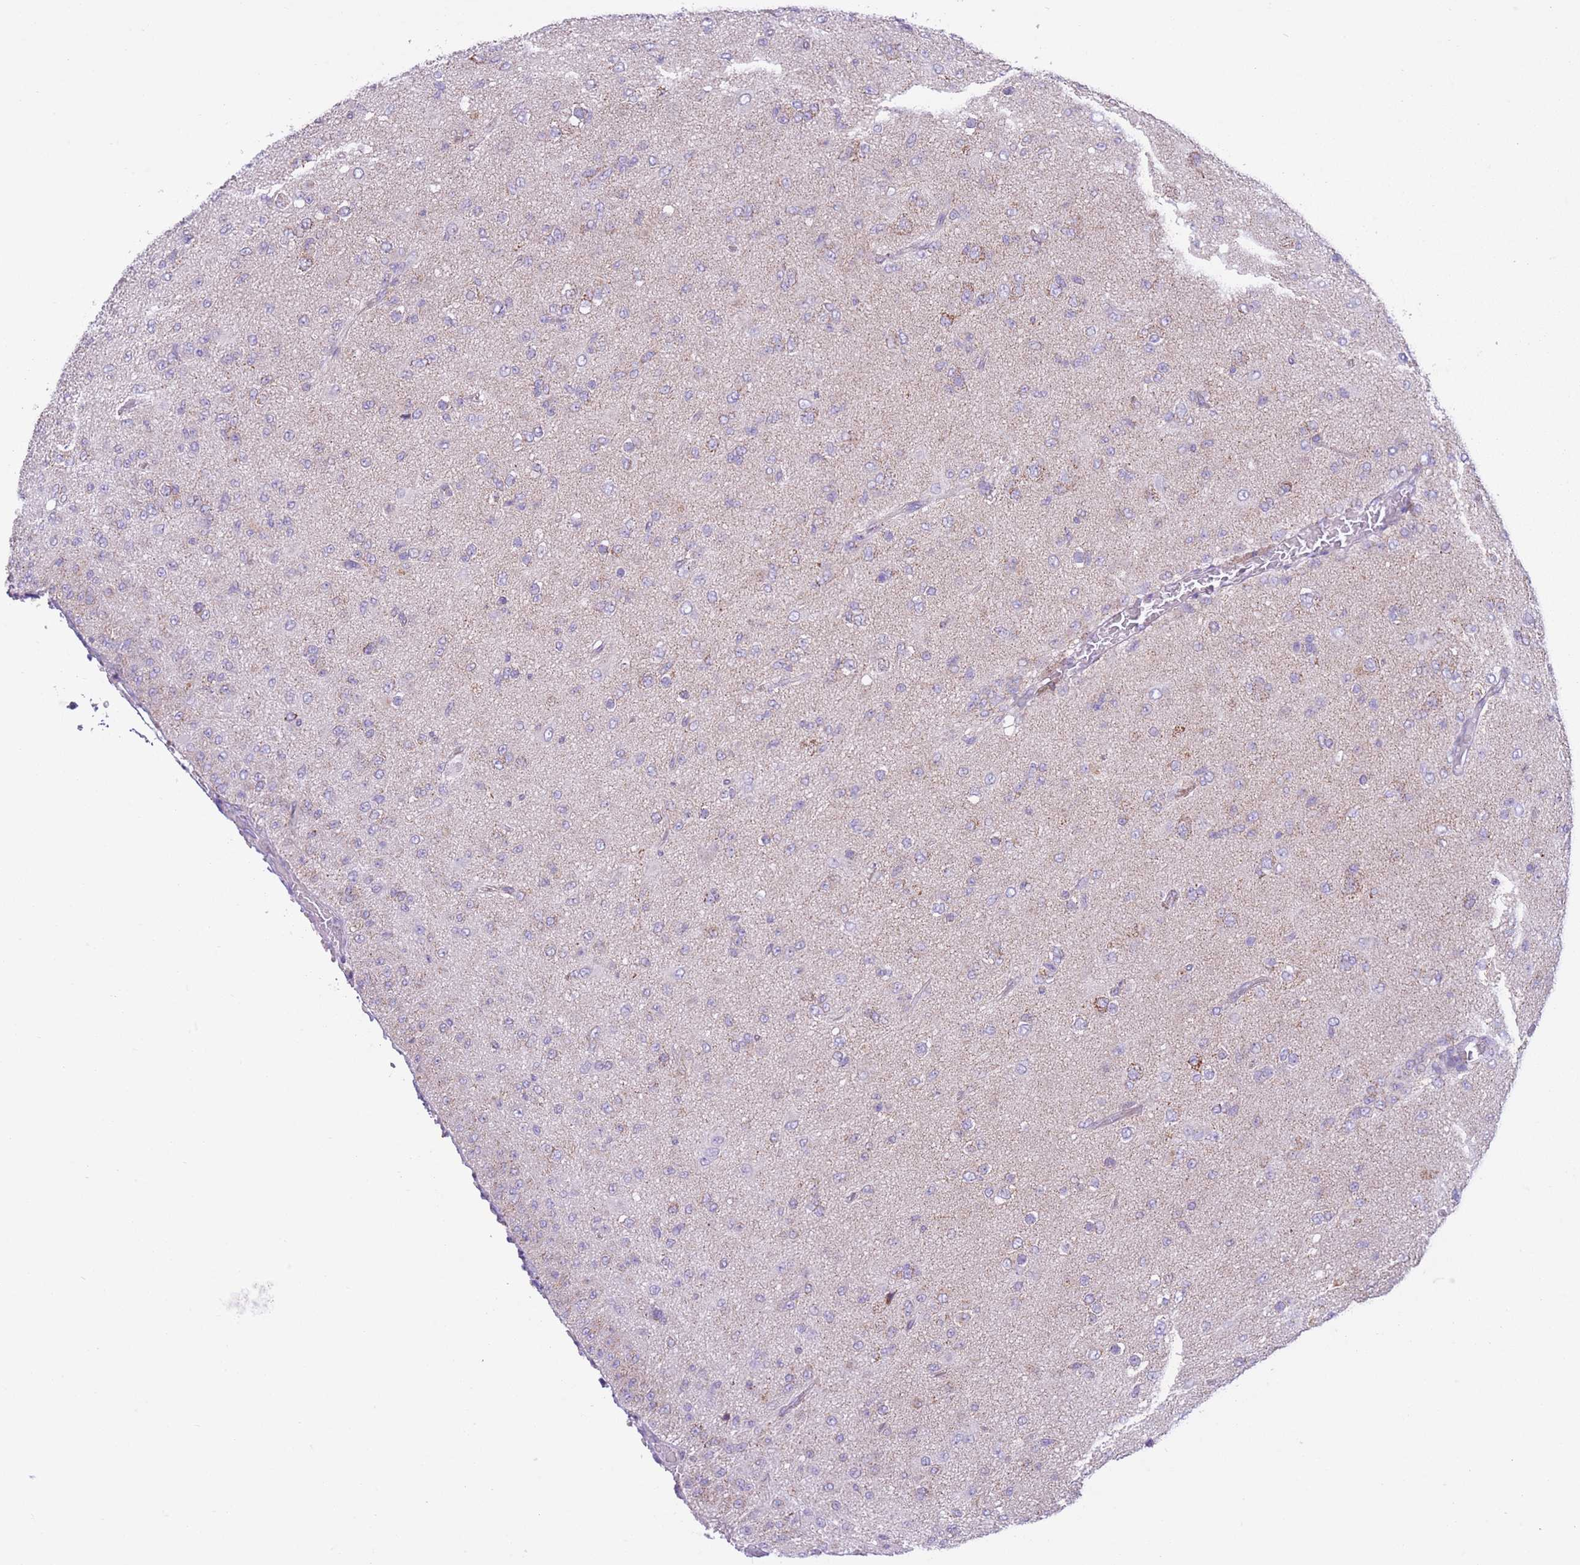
{"staining": {"intensity": "weak", "quantity": "<25%", "location": "cytoplasmic/membranous"}, "tissue": "glioma", "cell_type": "Tumor cells", "image_type": "cancer", "snomed": [{"axis": "morphology", "description": "Glioma, malignant, Low grade"}, {"axis": "topography", "description": "Brain"}], "caption": "Immunohistochemistry of malignant glioma (low-grade) shows no expression in tumor cells.", "gene": "PDHA1", "patient": {"sex": "male", "age": 65}}